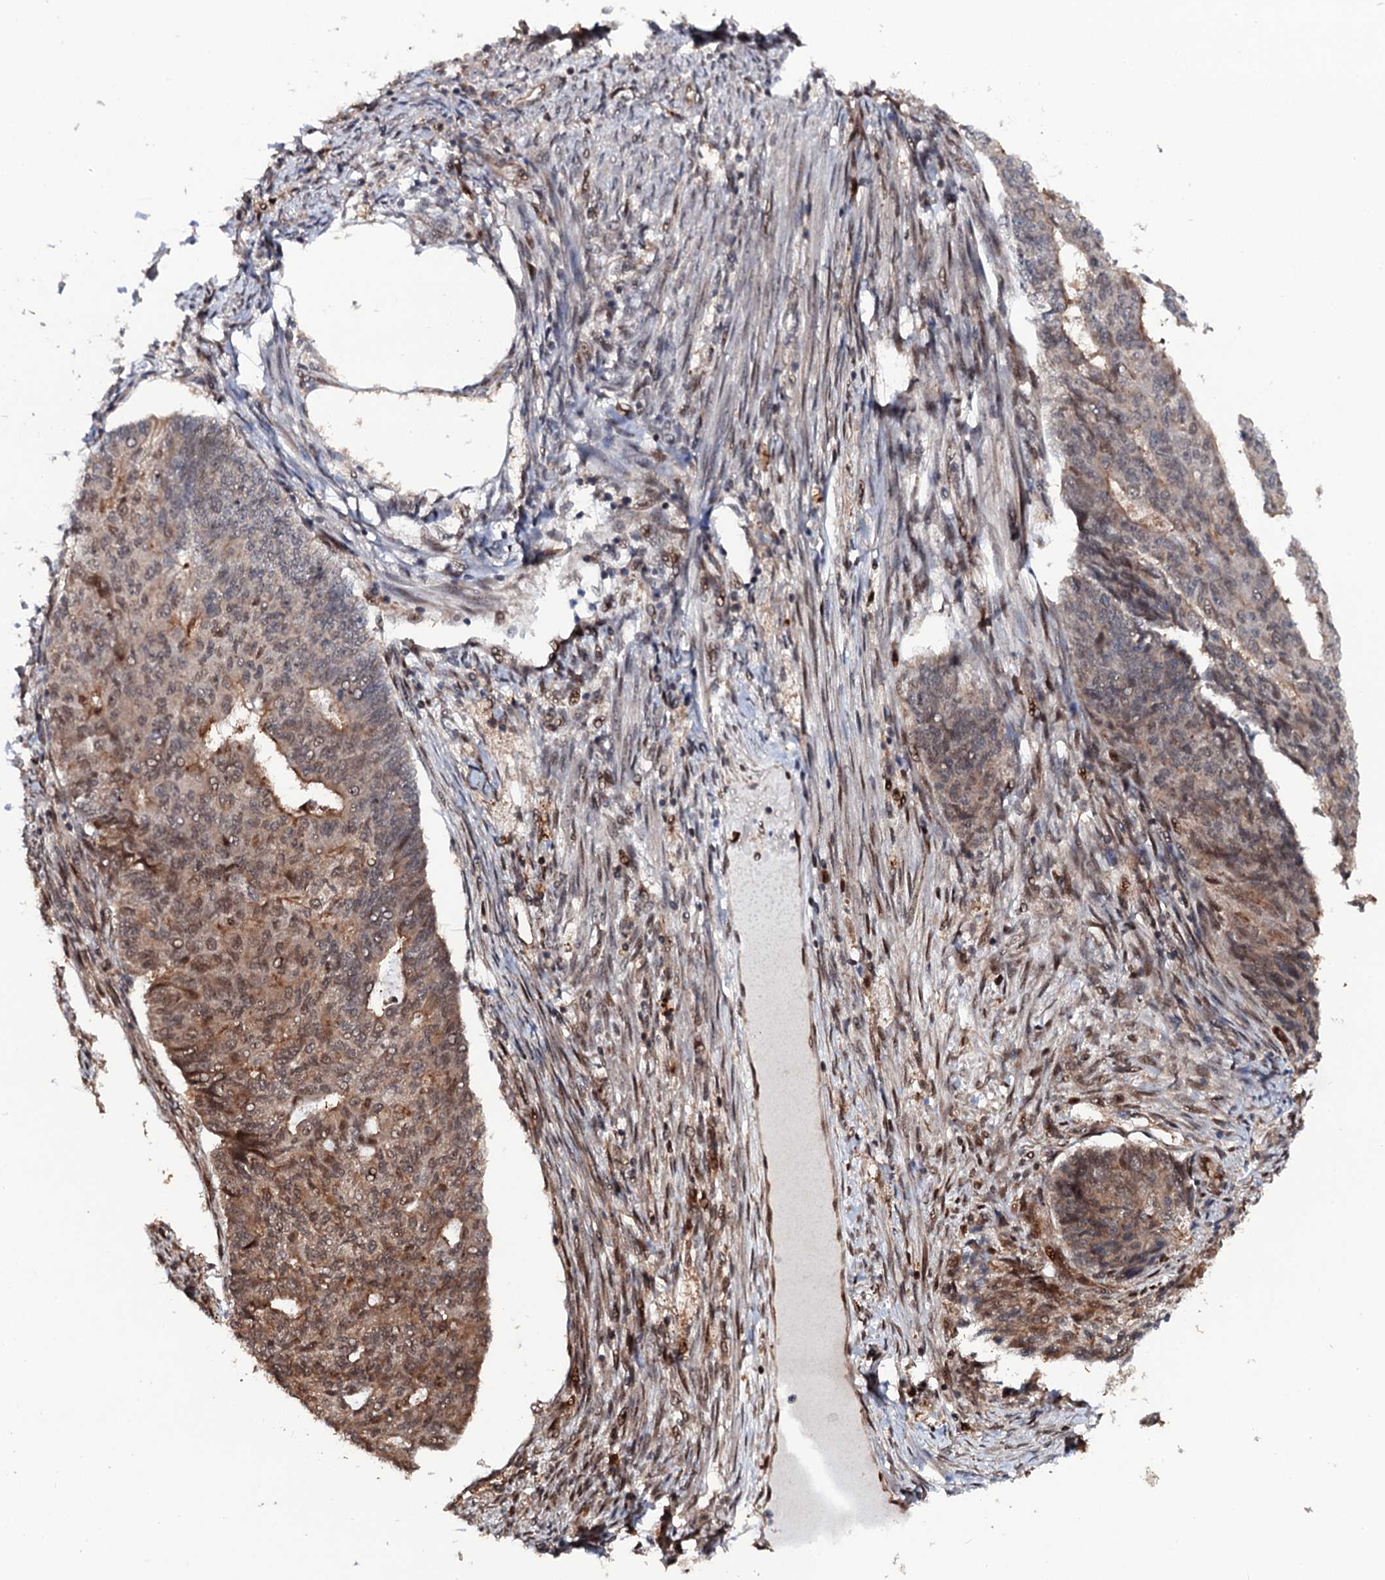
{"staining": {"intensity": "moderate", "quantity": "25%-75%", "location": "cytoplasmic/membranous,nuclear"}, "tissue": "endometrial cancer", "cell_type": "Tumor cells", "image_type": "cancer", "snomed": [{"axis": "morphology", "description": "Adenocarcinoma, NOS"}, {"axis": "topography", "description": "Endometrium"}], "caption": "There is medium levels of moderate cytoplasmic/membranous and nuclear expression in tumor cells of adenocarcinoma (endometrial), as demonstrated by immunohistochemical staining (brown color).", "gene": "CDC23", "patient": {"sex": "female", "age": 32}}